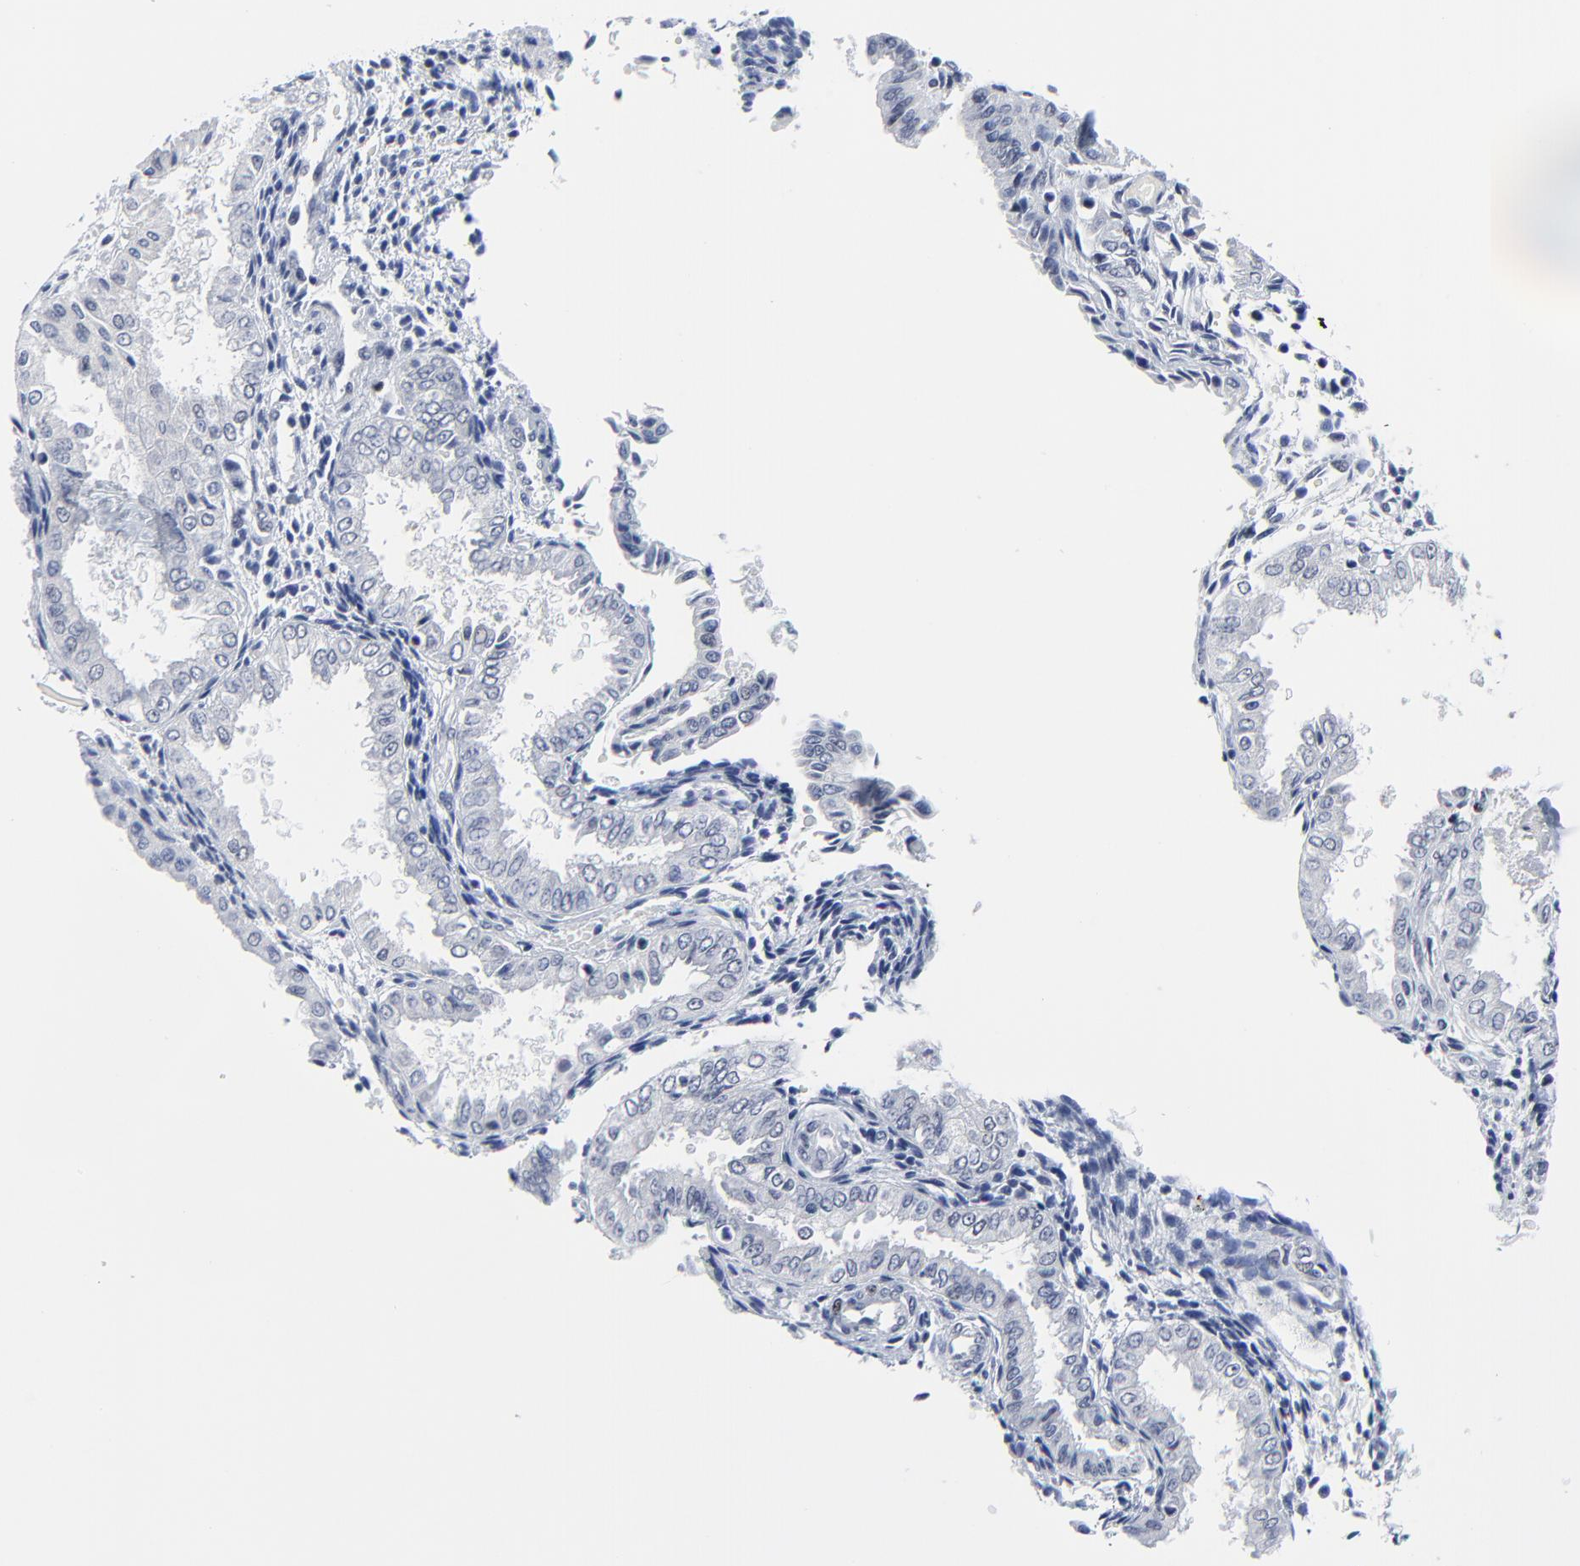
{"staining": {"intensity": "moderate", "quantity": "<25%", "location": "nuclear"}, "tissue": "endometrium", "cell_type": "Cells in endometrial stroma", "image_type": "normal", "snomed": [{"axis": "morphology", "description": "Normal tissue, NOS"}, {"axis": "topography", "description": "Endometrium"}], "caption": "Human endometrium stained for a protein (brown) exhibits moderate nuclear positive staining in approximately <25% of cells in endometrial stroma.", "gene": "ZNF589", "patient": {"sex": "female", "age": 33}}